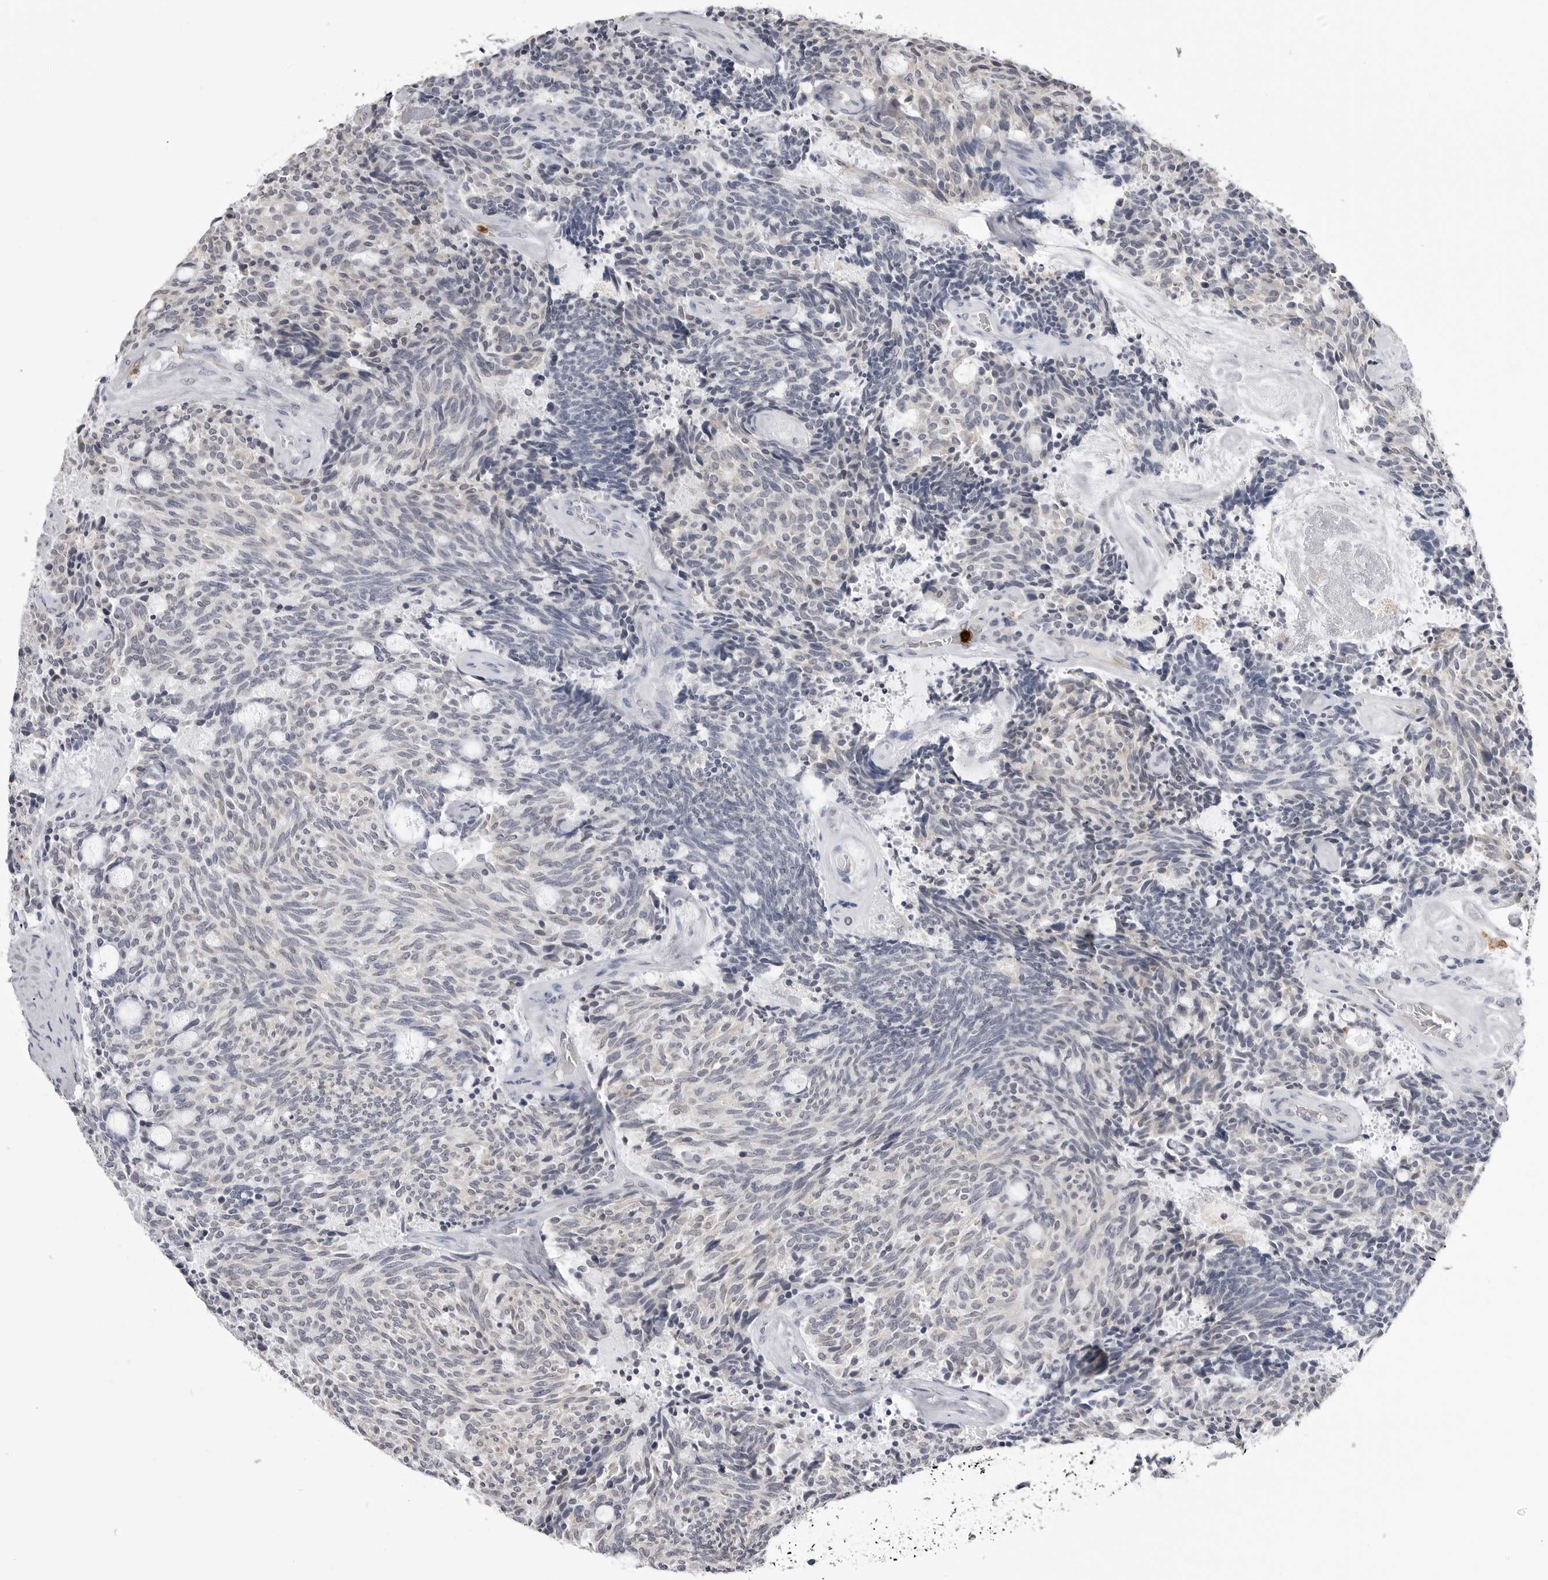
{"staining": {"intensity": "negative", "quantity": "none", "location": "none"}, "tissue": "carcinoid", "cell_type": "Tumor cells", "image_type": "cancer", "snomed": [{"axis": "morphology", "description": "Carcinoid, malignant, NOS"}, {"axis": "topography", "description": "Pancreas"}], "caption": "A high-resolution micrograph shows immunohistochemistry (IHC) staining of carcinoid, which exhibits no significant positivity in tumor cells.", "gene": "STAP2", "patient": {"sex": "female", "age": 54}}